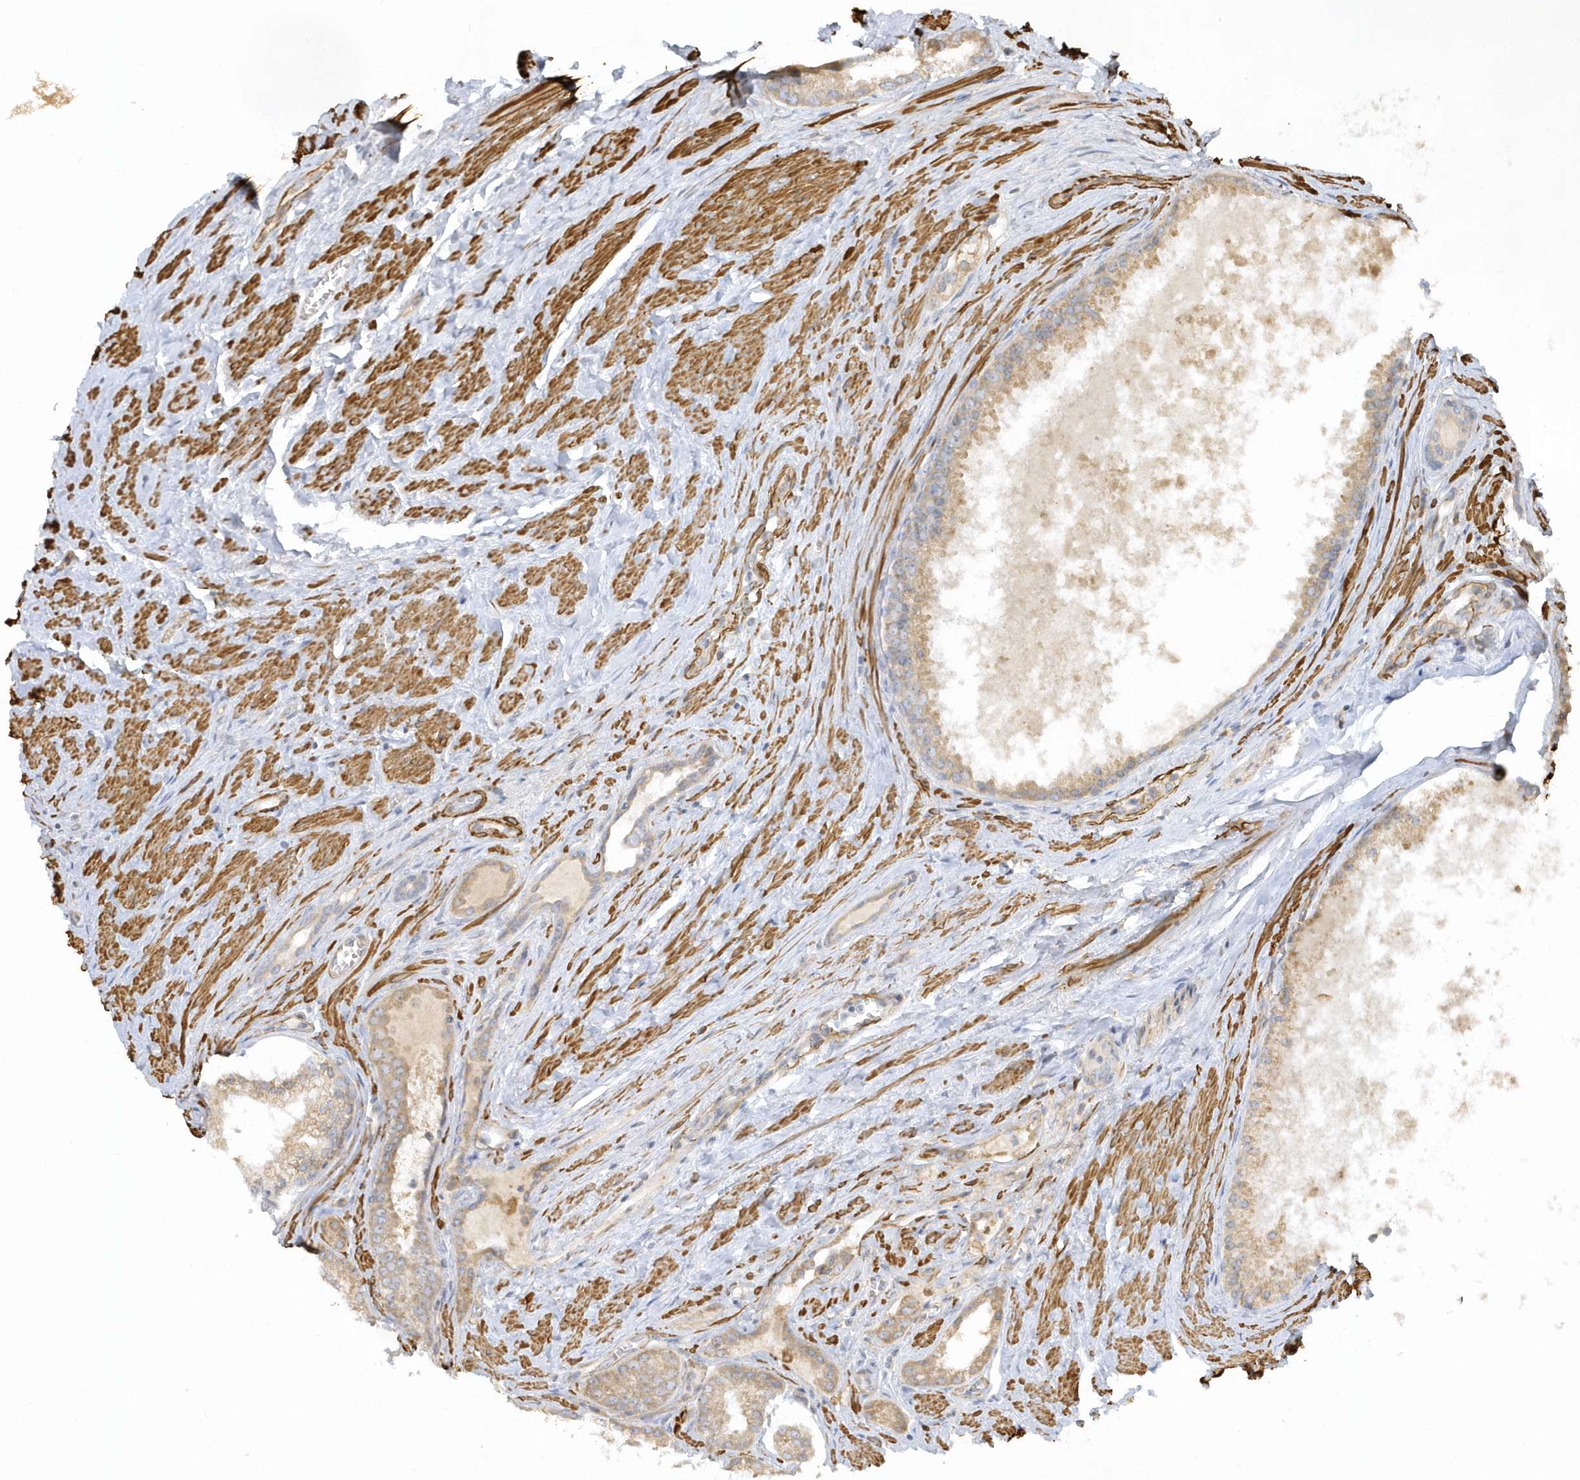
{"staining": {"intensity": "weak", "quantity": ">75%", "location": "cytoplasmic/membranous"}, "tissue": "prostate cancer", "cell_type": "Tumor cells", "image_type": "cancer", "snomed": [{"axis": "morphology", "description": "Adenocarcinoma, High grade"}, {"axis": "topography", "description": "Prostate"}], "caption": "Brown immunohistochemical staining in prostate cancer exhibits weak cytoplasmic/membranous staining in about >75% of tumor cells.", "gene": "THADA", "patient": {"sex": "male", "age": 68}}